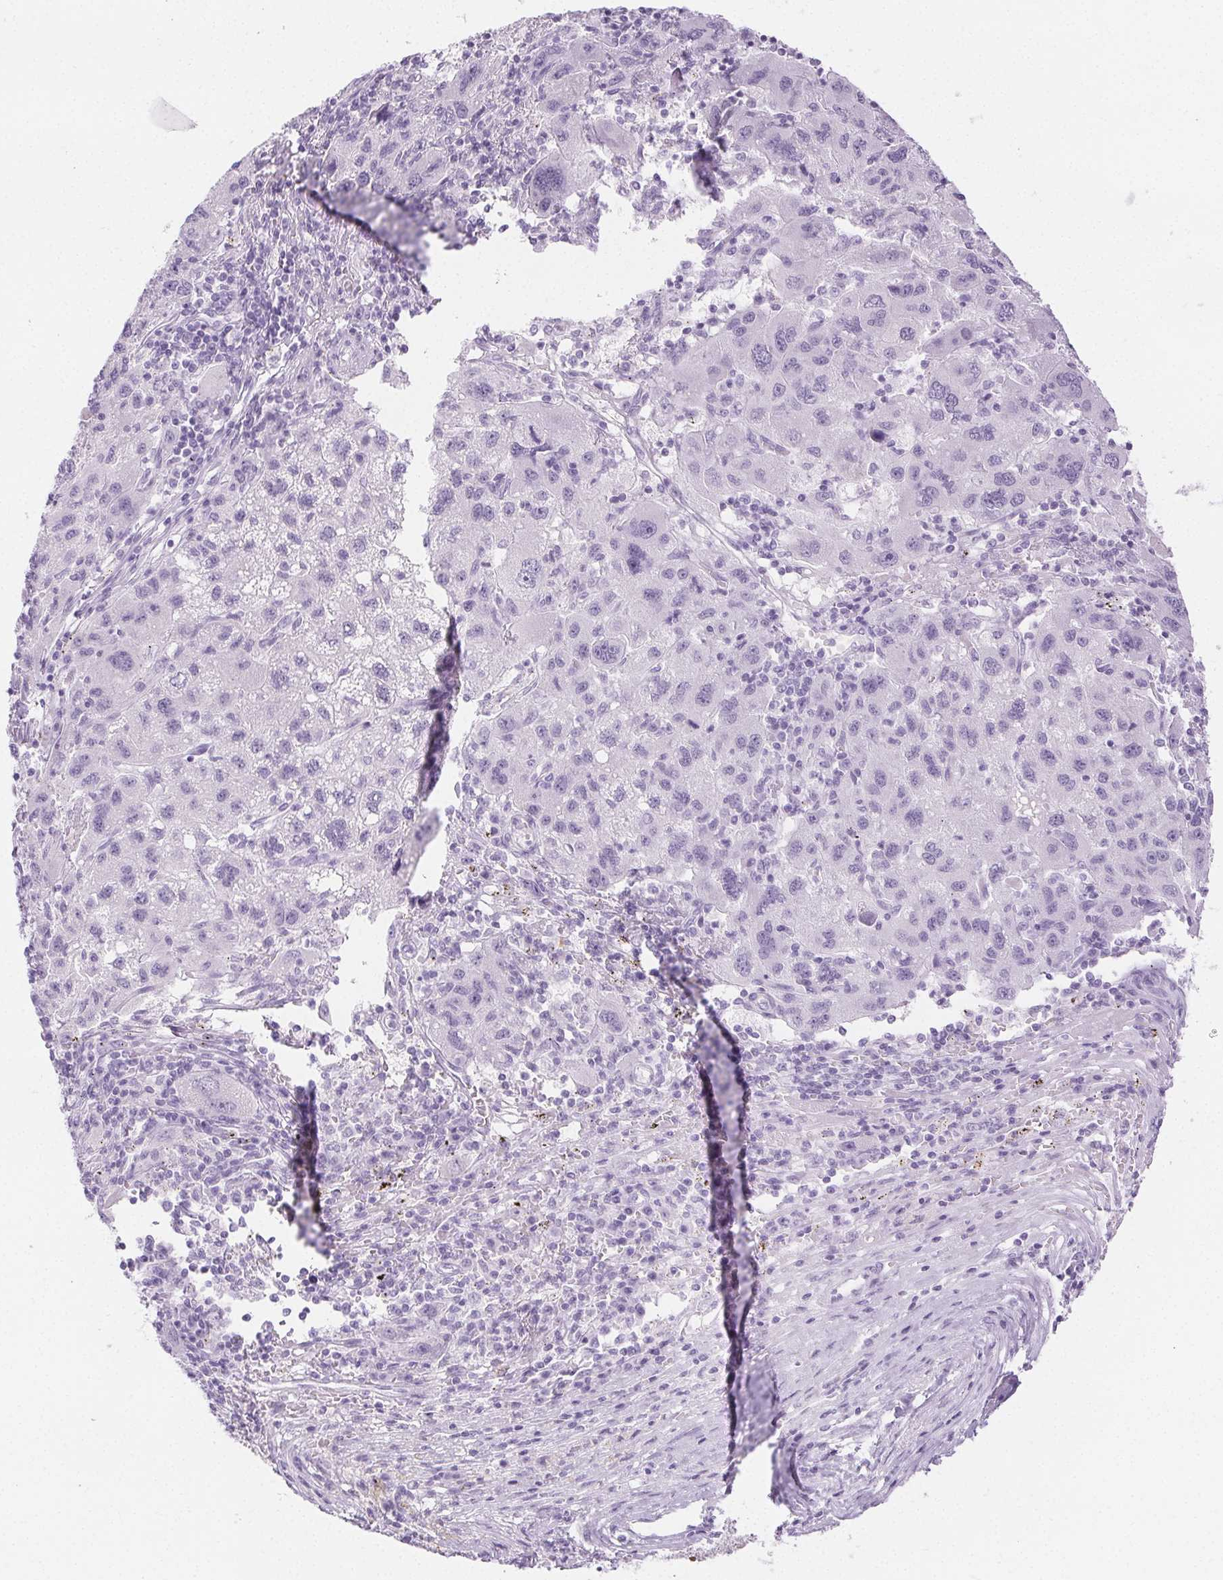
{"staining": {"intensity": "negative", "quantity": "none", "location": "none"}, "tissue": "liver cancer", "cell_type": "Tumor cells", "image_type": "cancer", "snomed": [{"axis": "morphology", "description": "Carcinoma, Hepatocellular, NOS"}, {"axis": "topography", "description": "Liver"}], "caption": "Liver cancer (hepatocellular carcinoma) was stained to show a protein in brown. There is no significant positivity in tumor cells.", "gene": "SPRR3", "patient": {"sex": "female", "age": 77}}